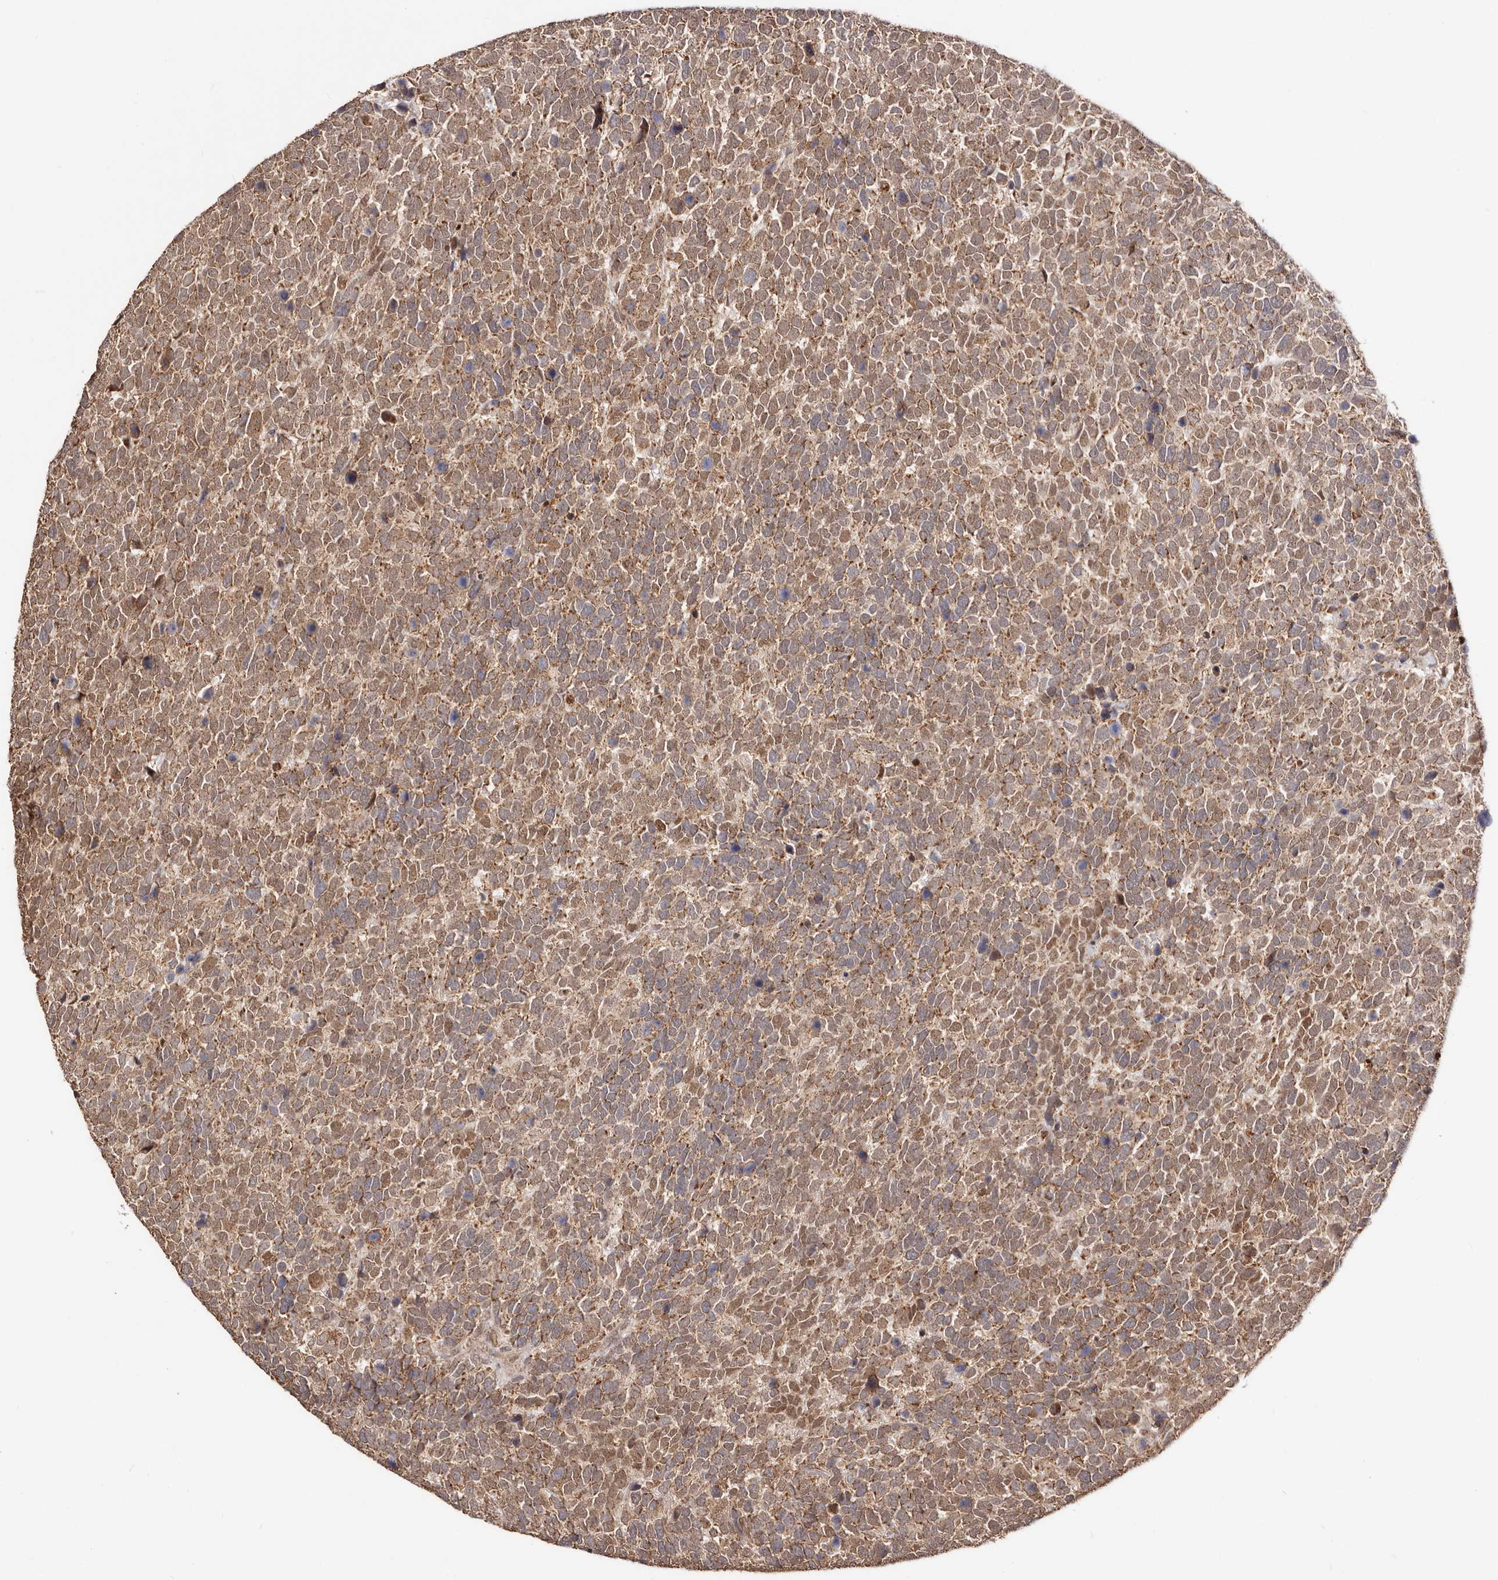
{"staining": {"intensity": "moderate", "quantity": ">75%", "location": "cytoplasmic/membranous,nuclear"}, "tissue": "urothelial cancer", "cell_type": "Tumor cells", "image_type": "cancer", "snomed": [{"axis": "morphology", "description": "Urothelial carcinoma, High grade"}, {"axis": "topography", "description": "Urinary bladder"}], "caption": "Moderate cytoplasmic/membranous and nuclear protein positivity is present in about >75% of tumor cells in urothelial carcinoma (high-grade).", "gene": "SEC14L1", "patient": {"sex": "female", "age": 82}}